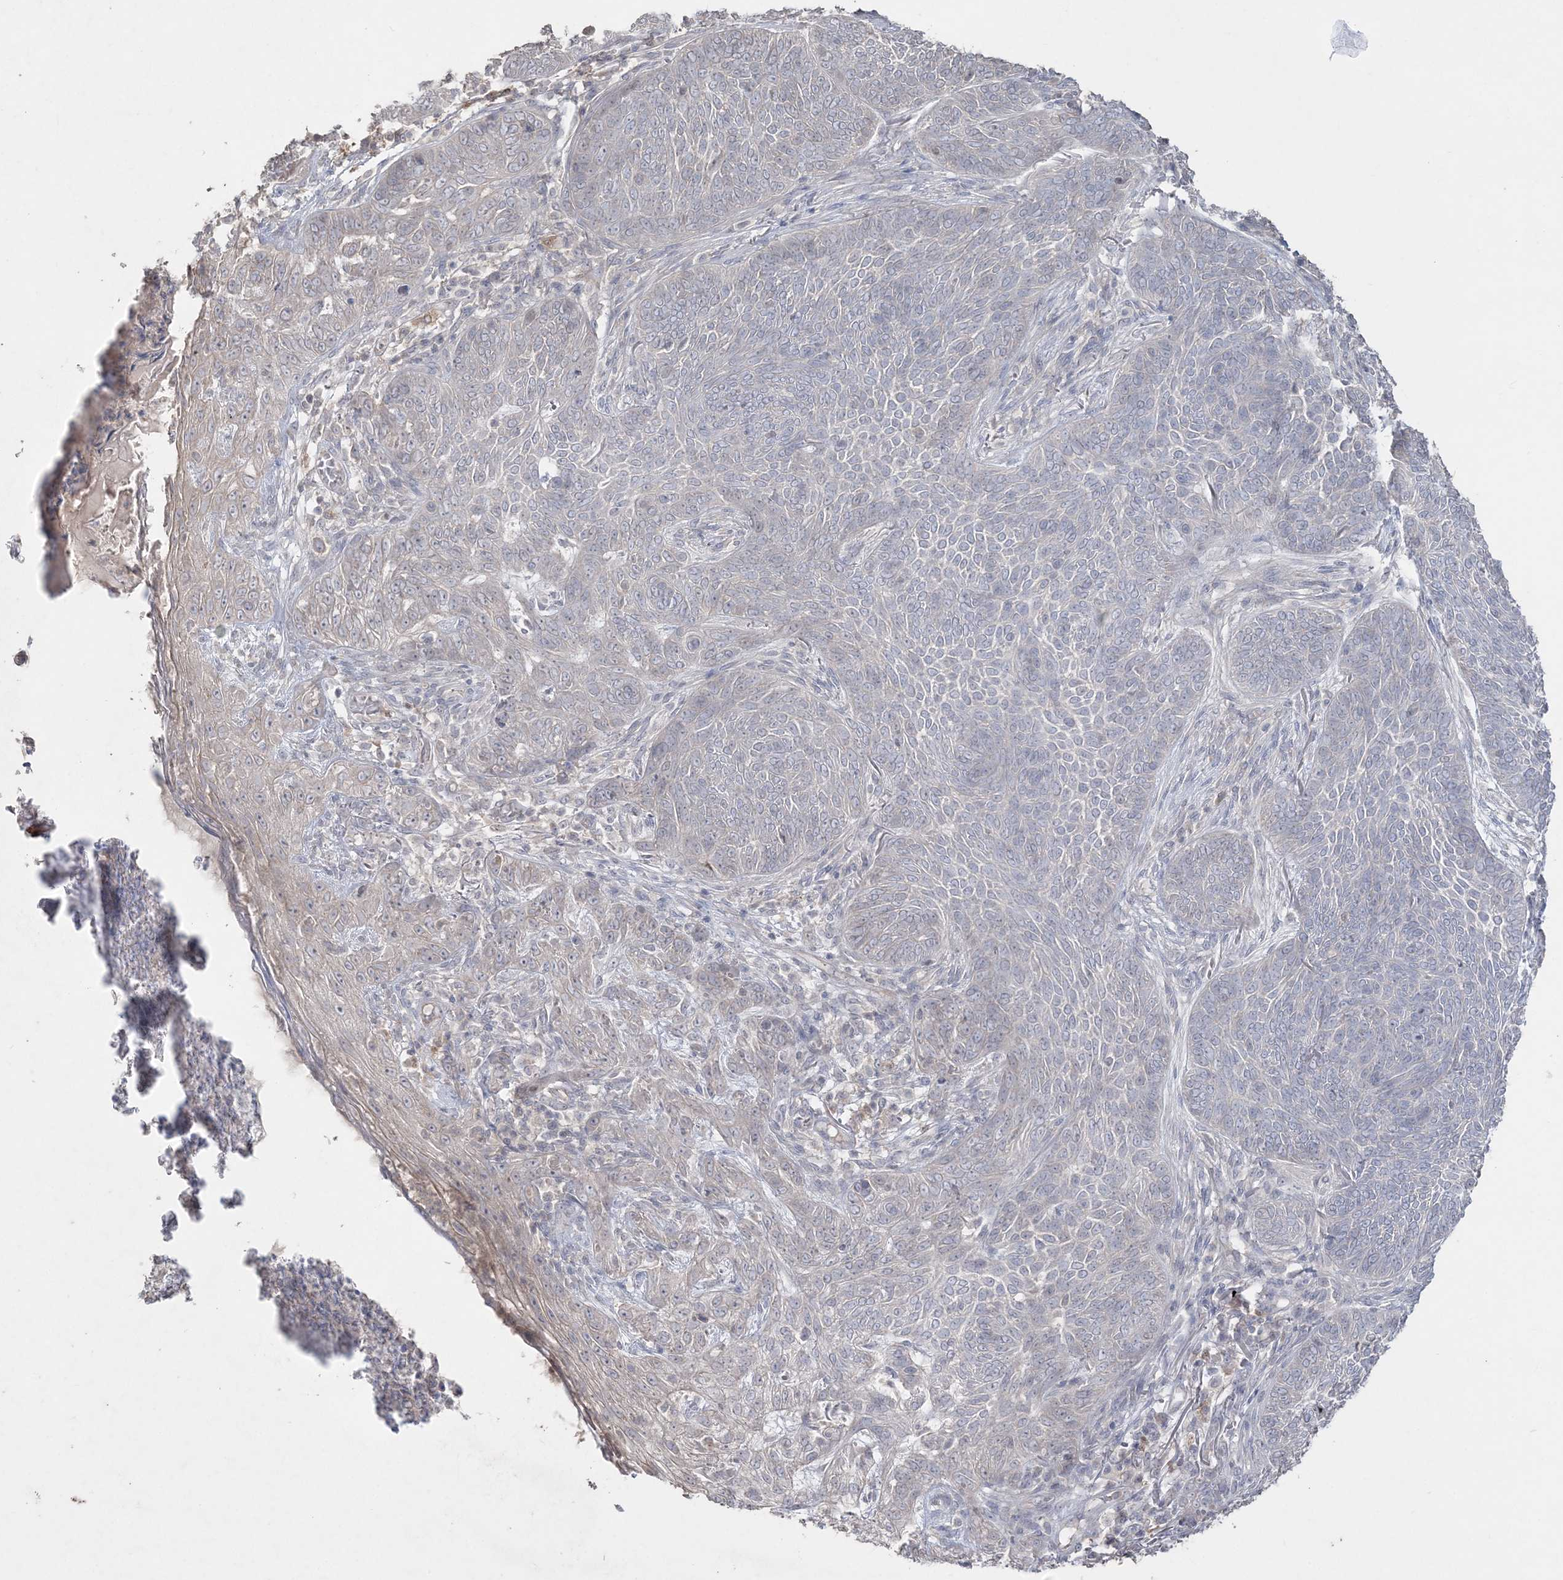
{"staining": {"intensity": "negative", "quantity": "none", "location": "none"}, "tissue": "skin cancer", "cell_type": "Tumor cells", "image_type": "cancer", "snomed": [{"axis": "morphology", "description": "Basal cell carcinoma"}, {"axis": "topography", "description": "Skin"}], "caption": "This histopathology image is of skin basal cell carcinoma stained with immunohistochemistry (IHC) to label a protein in brown with the nuclei are counter-stained blue. There is no staining in tumor cells.", "gene": "SH3BP4", "patient": {"sex": "male", "age": 85}}